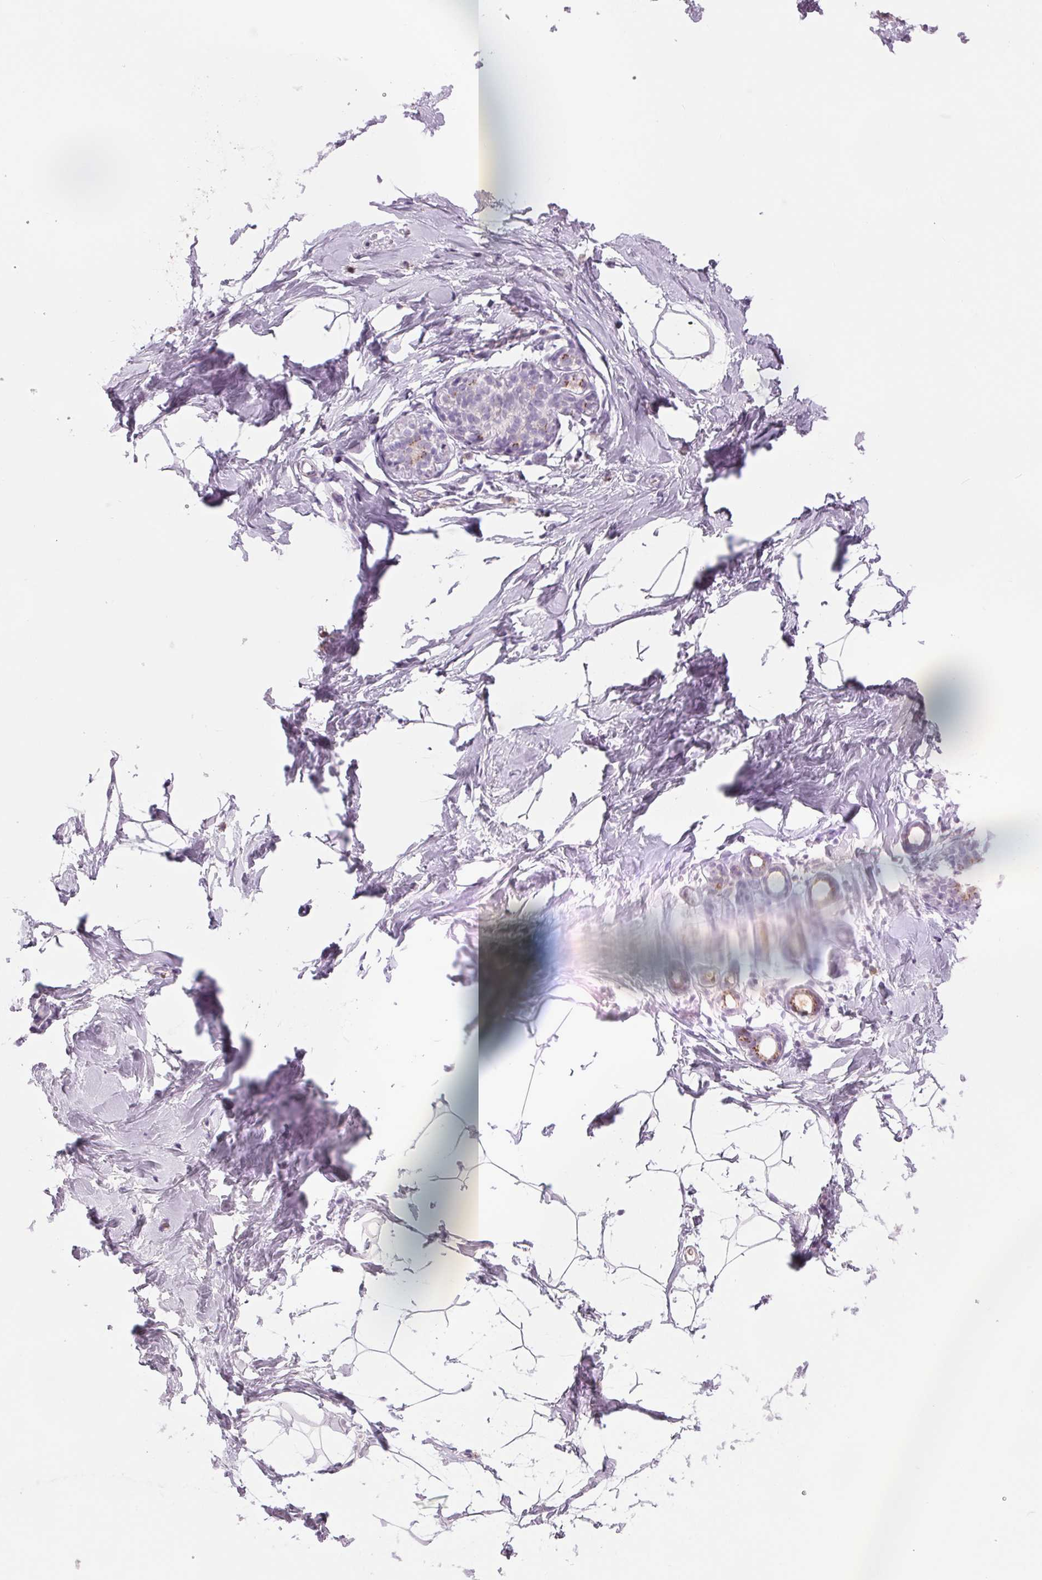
{"staining": {"intensity": "weak", "quantity": "<25%", "location": "cytoplasmic/membranous"}, "tissue": "breast", "cell_type": "Adipocytes", "image_type": "normal", "snomed": [{"axis": "morphology", "description": "Normal tissue, NOS"}, {"axis": "topography", "description": "Breast"}], "caption": "Protein analysis of normal breast exhibits no significant staining in adipocytes. (DAB (3,3'-diaminobenzidine) IHC with hematoxylin counter stain).", "gene": "GALNT7", "patient": {"sex": "female", "age": 32}}